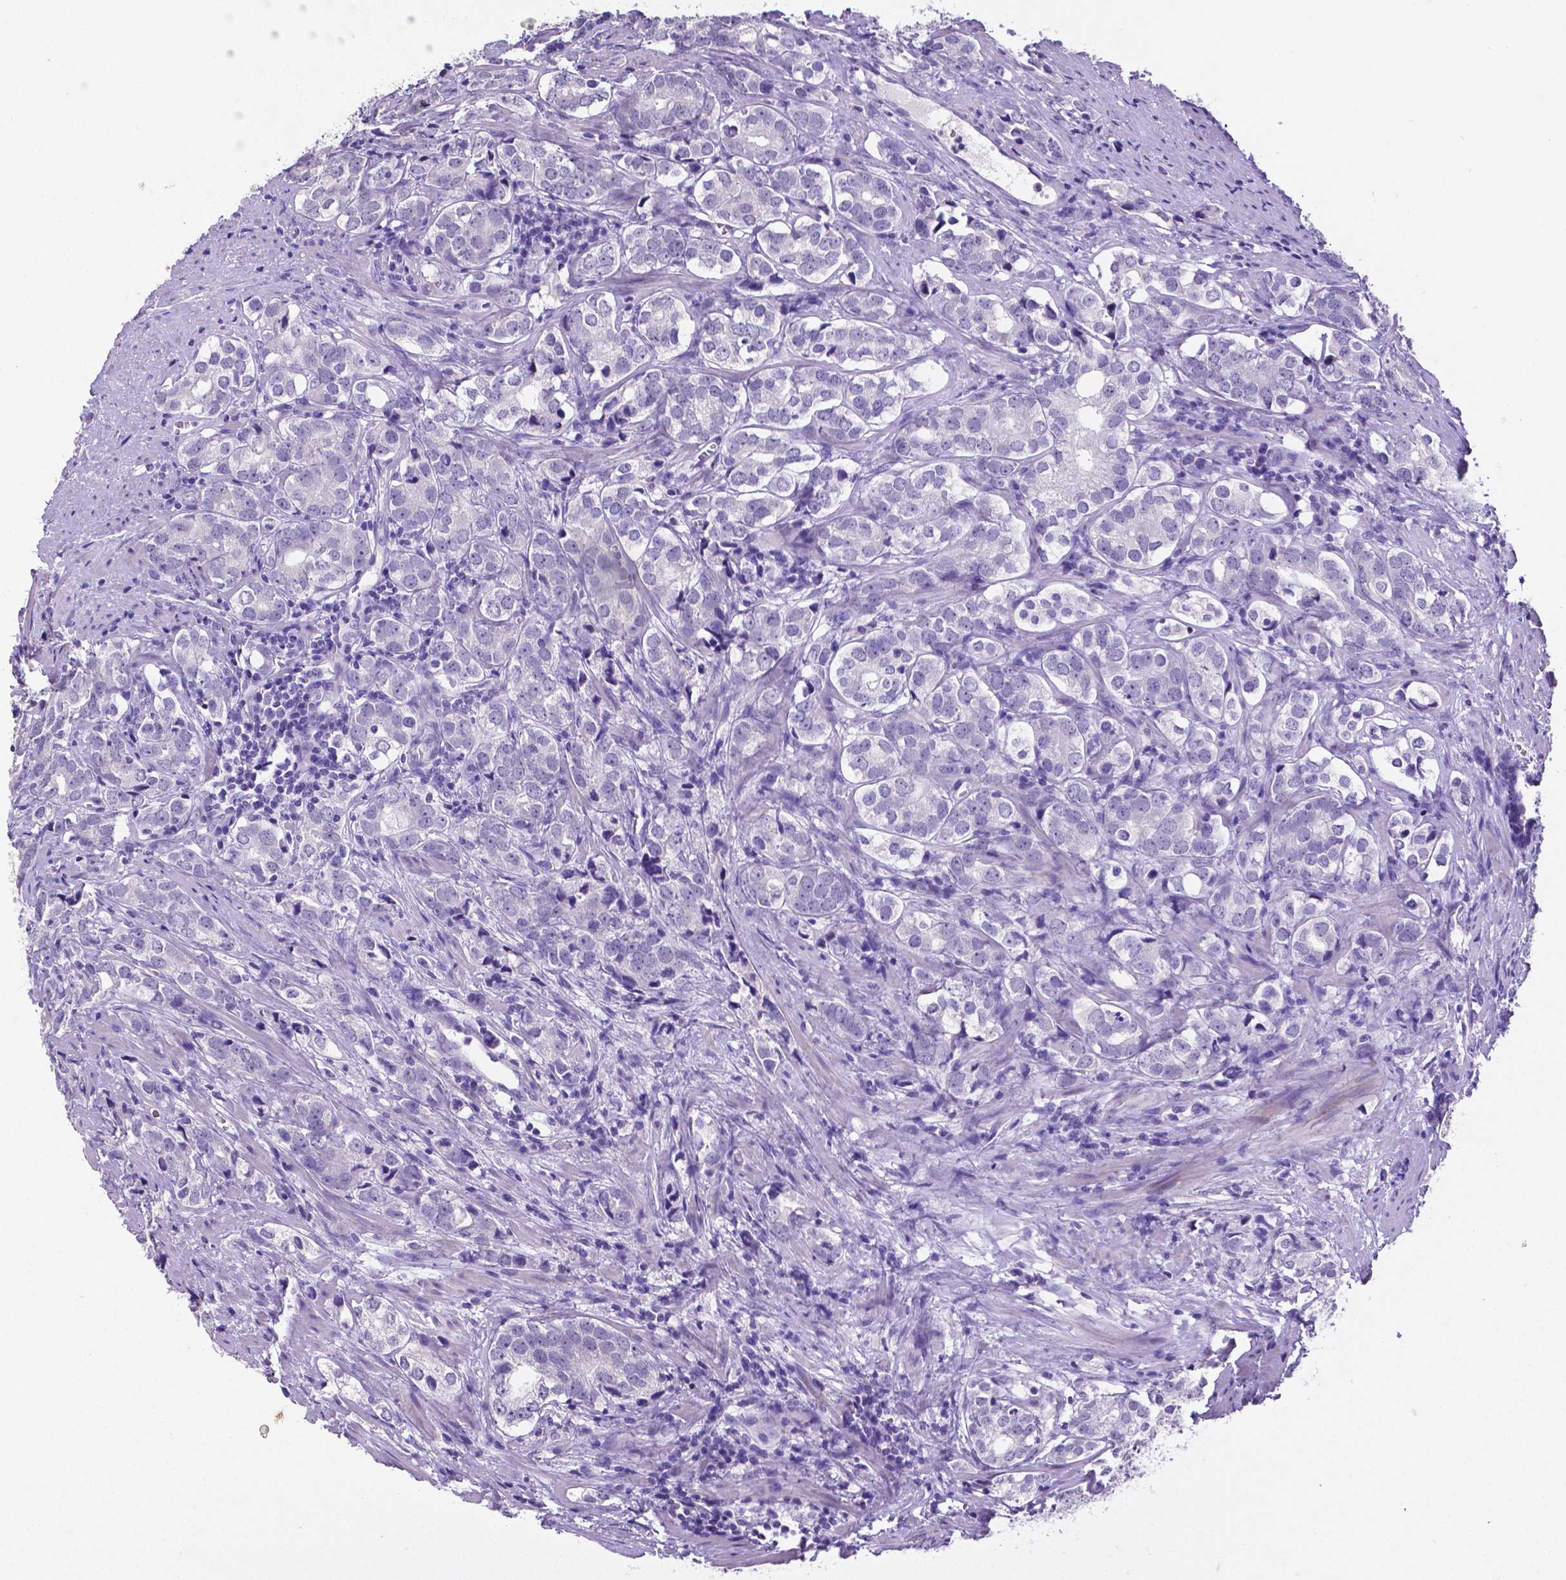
{"staining": {"intensity": "negative", "quantity": "none", "location": "none"}, "tissue": "prostate cancer", "cell_type": "Tumor cells", "image_type": "cancer", "snomed": [{"axis": "morphology", "description": "Adenocarcinoma, NOS"}, {"axis": "topography", "description": "Prostate and seminal vesicle, NOS"}], "caption": "Histopathology image shows no protein staining in tumor cells of adenocarcinoma (prostate) tissue.", "gene": "SATB2", "patient": {"sex": "male", "age": 63}}